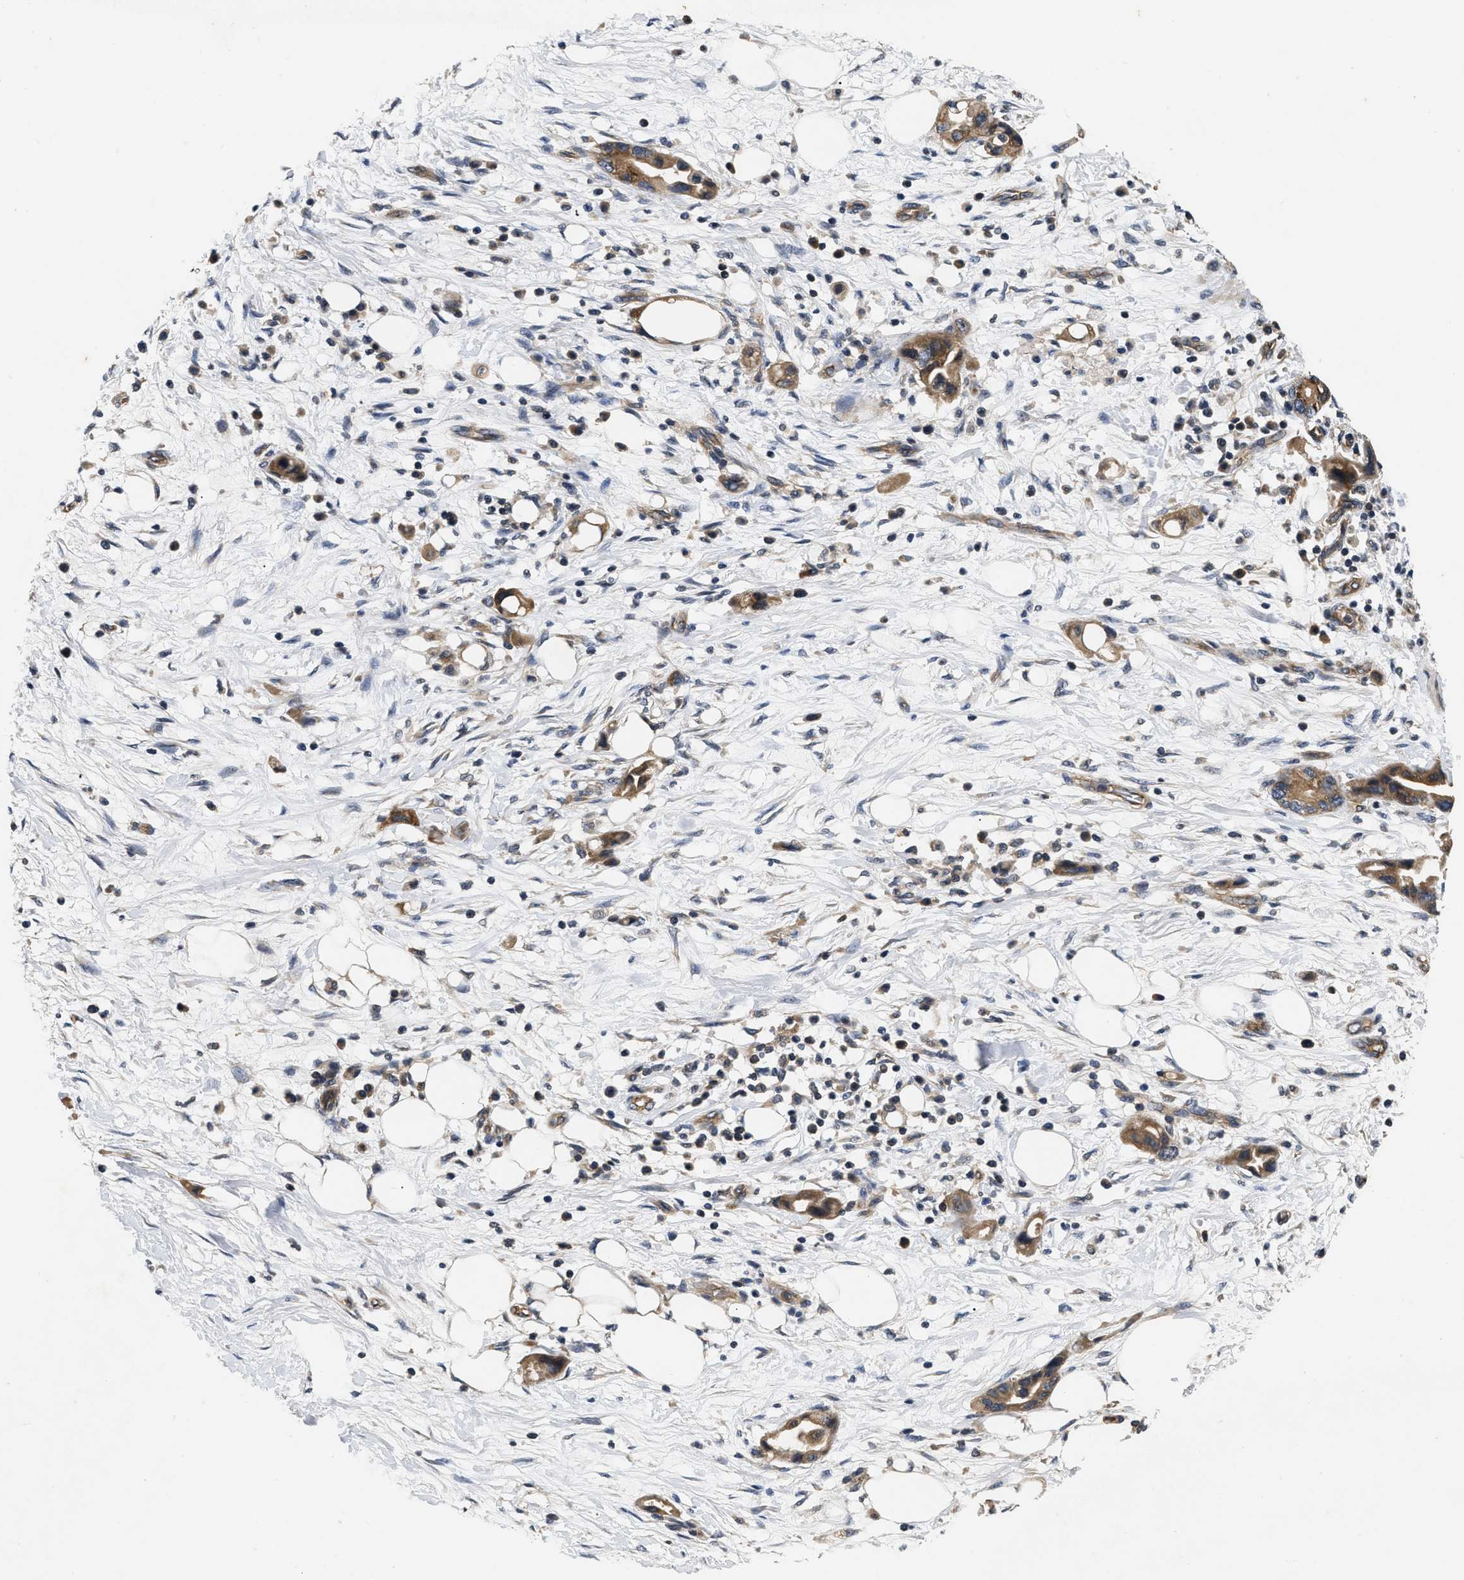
{"staining": {"intensity": "moderate", "quantity": ">75%", "location": "cytoplasmic/membranous"}, "tissue": "pancreatic cancer", "cell_type": "Tumor cells", "image_type": "cancer", "snomed": [{"axis": "morphology", "description": "Adenocarcinoma, NOS"}, {"axis": "topography", "description": "Pancreas"}], "caption": "Protein analysis of pancreatic adenocarcinoma tissue exhibits moderate cytoplasmic/membranous positivity in about >75% of tumor cells. Using DAB (3,3'-diaminobenzidine) (brown) and hematoxylin (blue) stains, captured at high magnification using brightfield microscopy.", "gene": "HMGCR", "patient": {"sex": "female", "age": 57}}